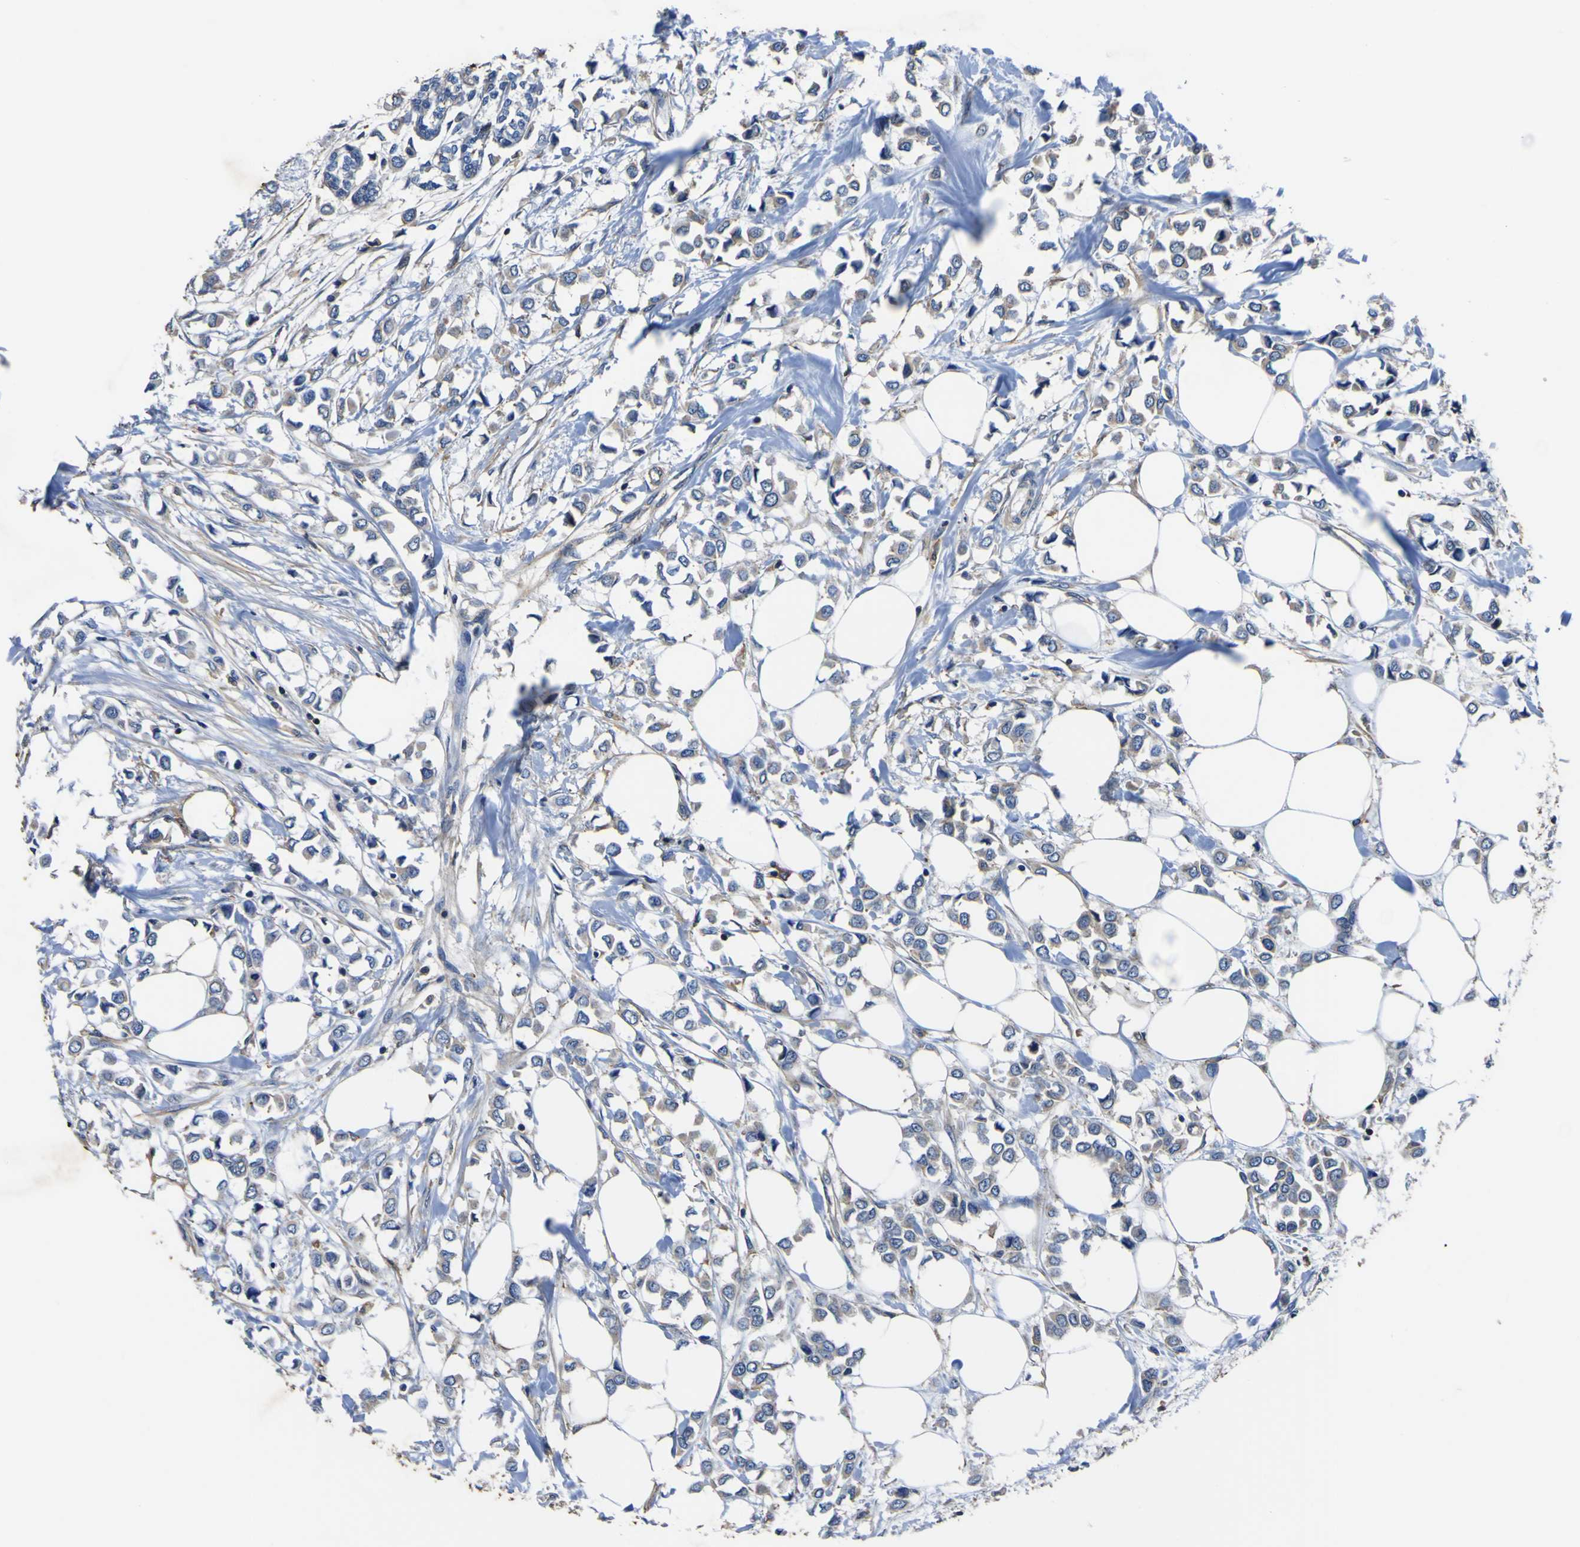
{"staining": {"intensity": "weak", "quantity": ">75%", "location": "cytoplasmic/membranous"}, "tissue": "breast cancer", "cell_type": "Tumor cells", "image_type": "cancer", "snomed": [{"axis": "morphology", "description": "Lobular carcinoma"}, {"axis": "topography", "description": "Breast"}], "caption": "A micrograph showing weak cytoplasmic/membranous expression in approximately >75% of tumor cells in breast lobular carcinoma, as visualized by brown immunohistochemical staining.", "gene": "CNR2", "patient": {"sex": "female", "age": 51}}